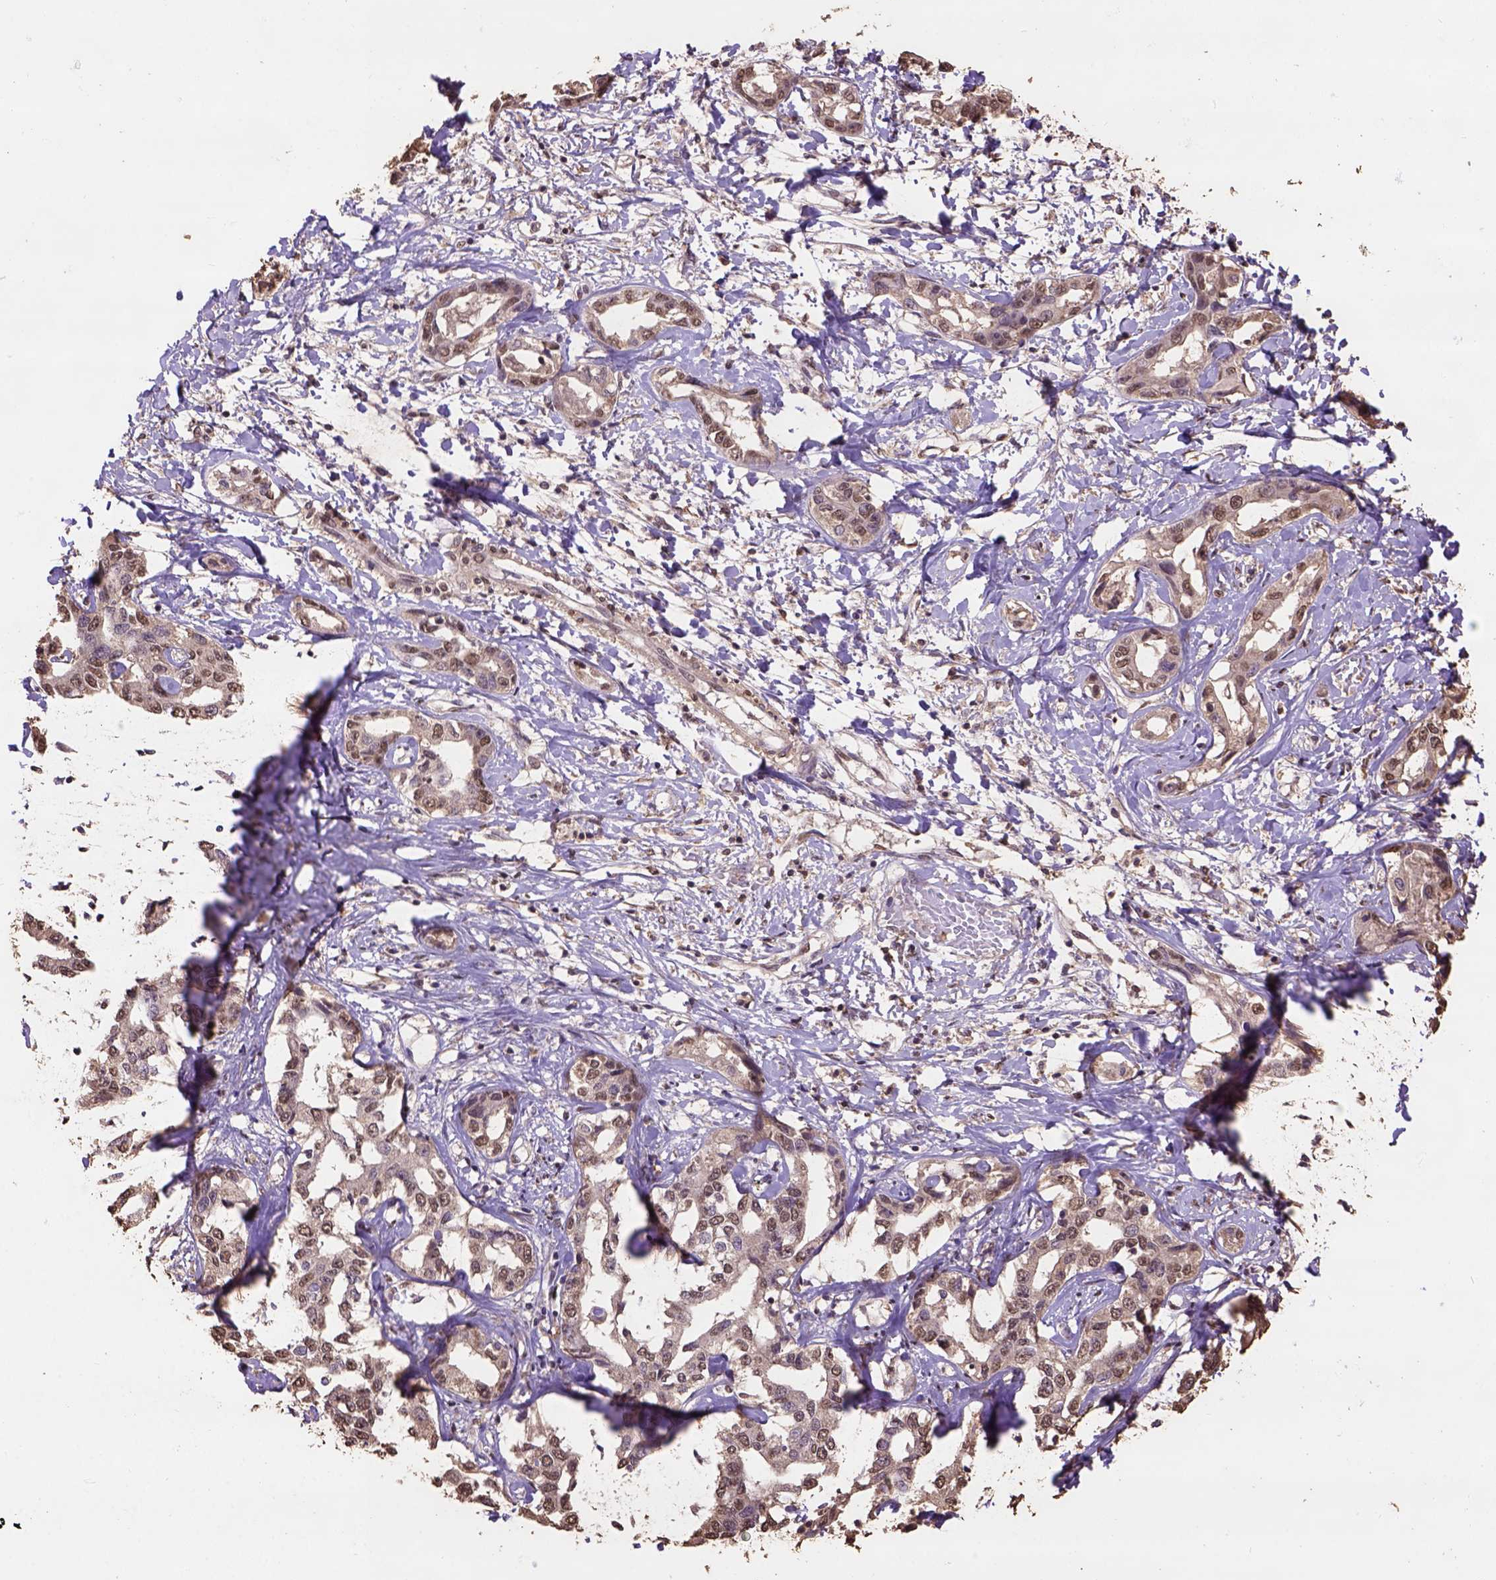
{"staining": {"intensity": "moderate", "quantity": ">75%", "location": "nuclear"}, "tissue": "liver cancer", "cell_type": "Tumor cells", "image_type": "cancer", "snomed": [{"axis": "morphology", "description": "Cholangiocarcinoma"}, {"axis": "topography", "description": "Liver"}], "caption": "Cholangiocarcinoma (liver) stained with a protein marker exhibits moderate staining in tumor cells.", "gene": "CSTF2T", "patient": {"sex": "male", "age": 59}}